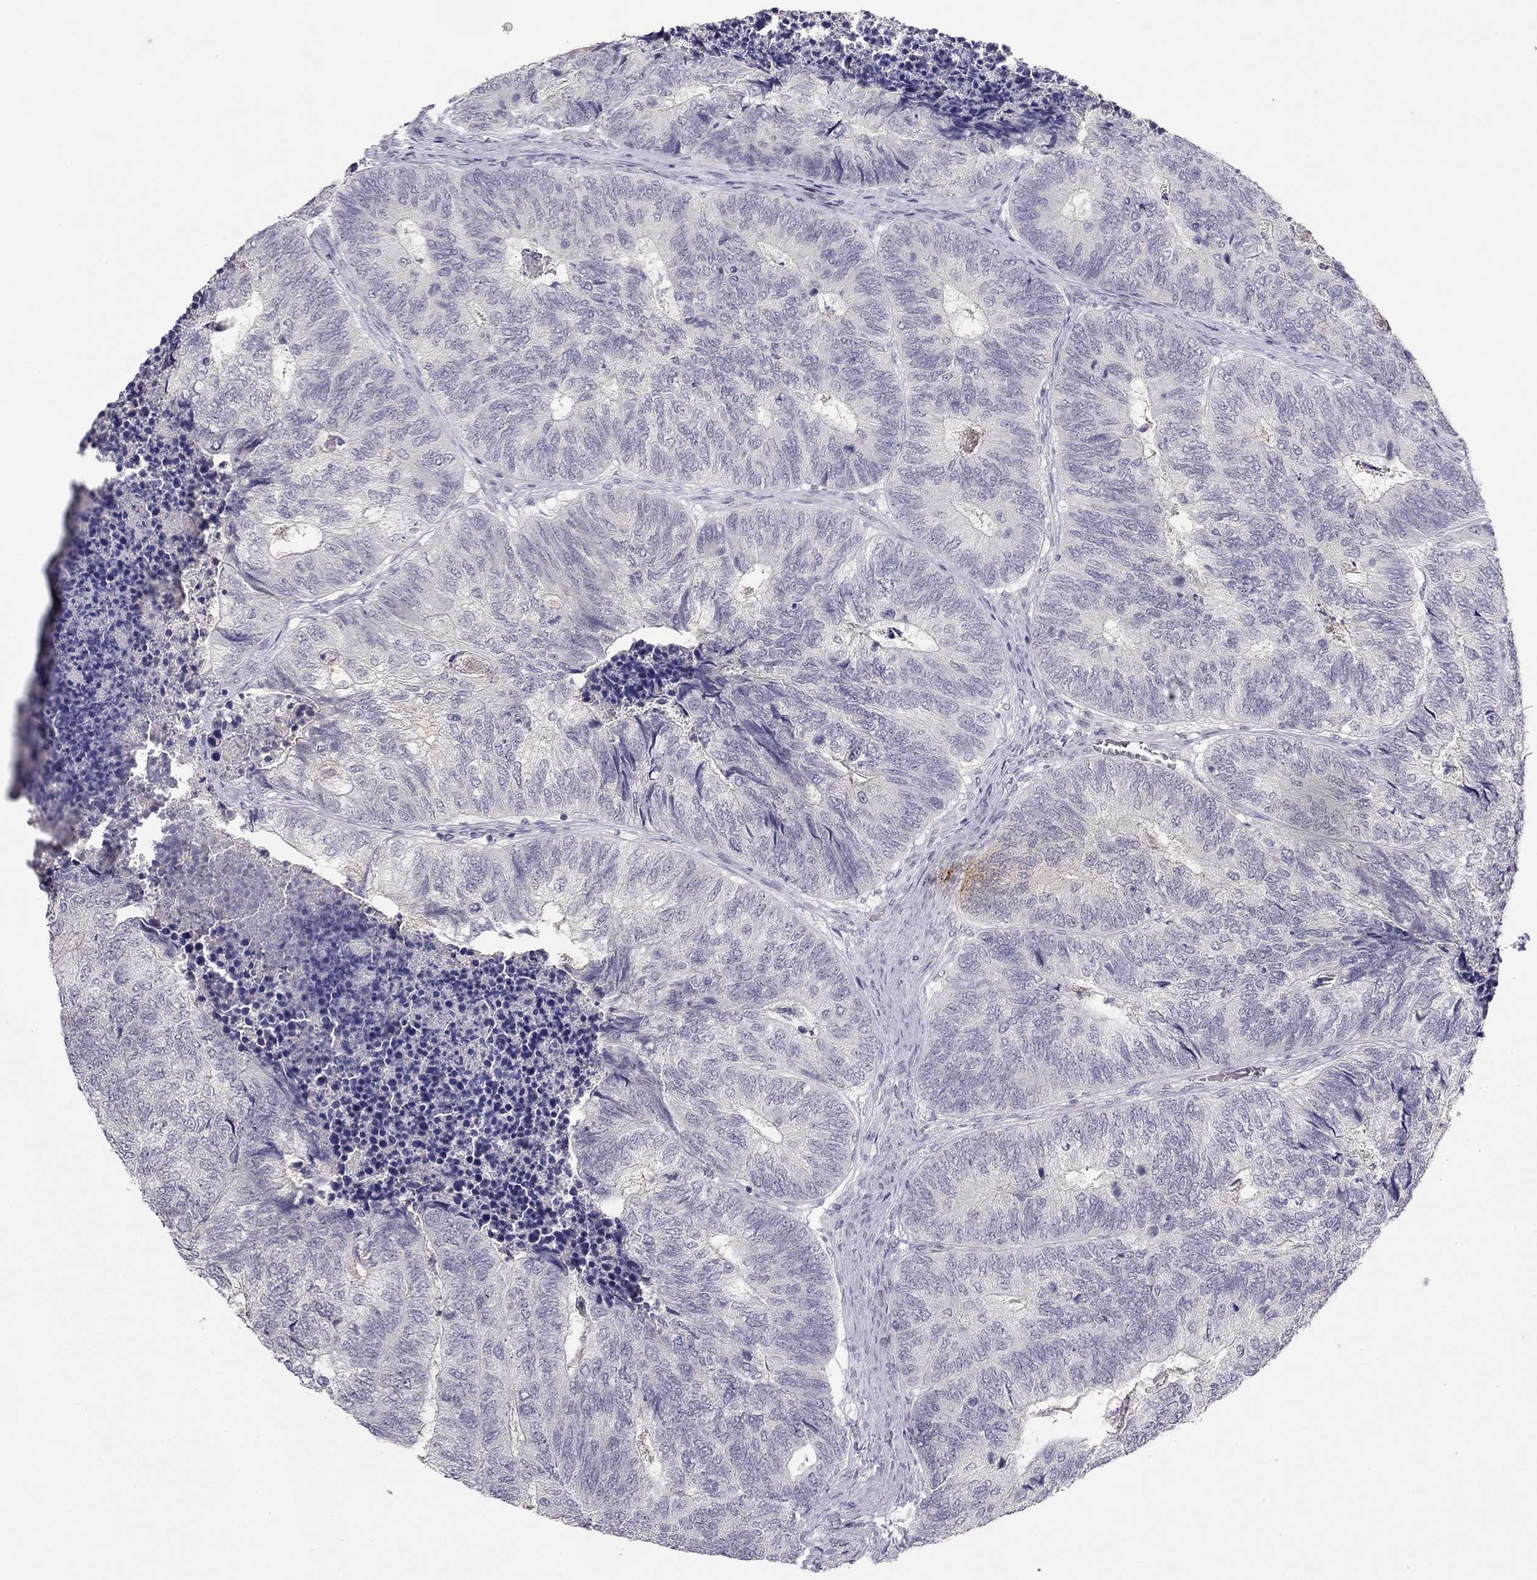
{"staining": {"intensity": "negative", "quantity": "none", "location": "none"}, "tissue": "colorectal cancer", "cell_type": "Tumor cells", "image_type": "cancer", "snomed": [{"axis": "morphology", "description": "Adenocarcinoma, NOS"}, {"axis": "topography", "description": "Colon"}], "caption": "Protein analysis of colorectal cancer demonstrates no significant expression in tumor cells.", "gene": "ADORA2A", "patient": {"sex": "female", "age": 67}}